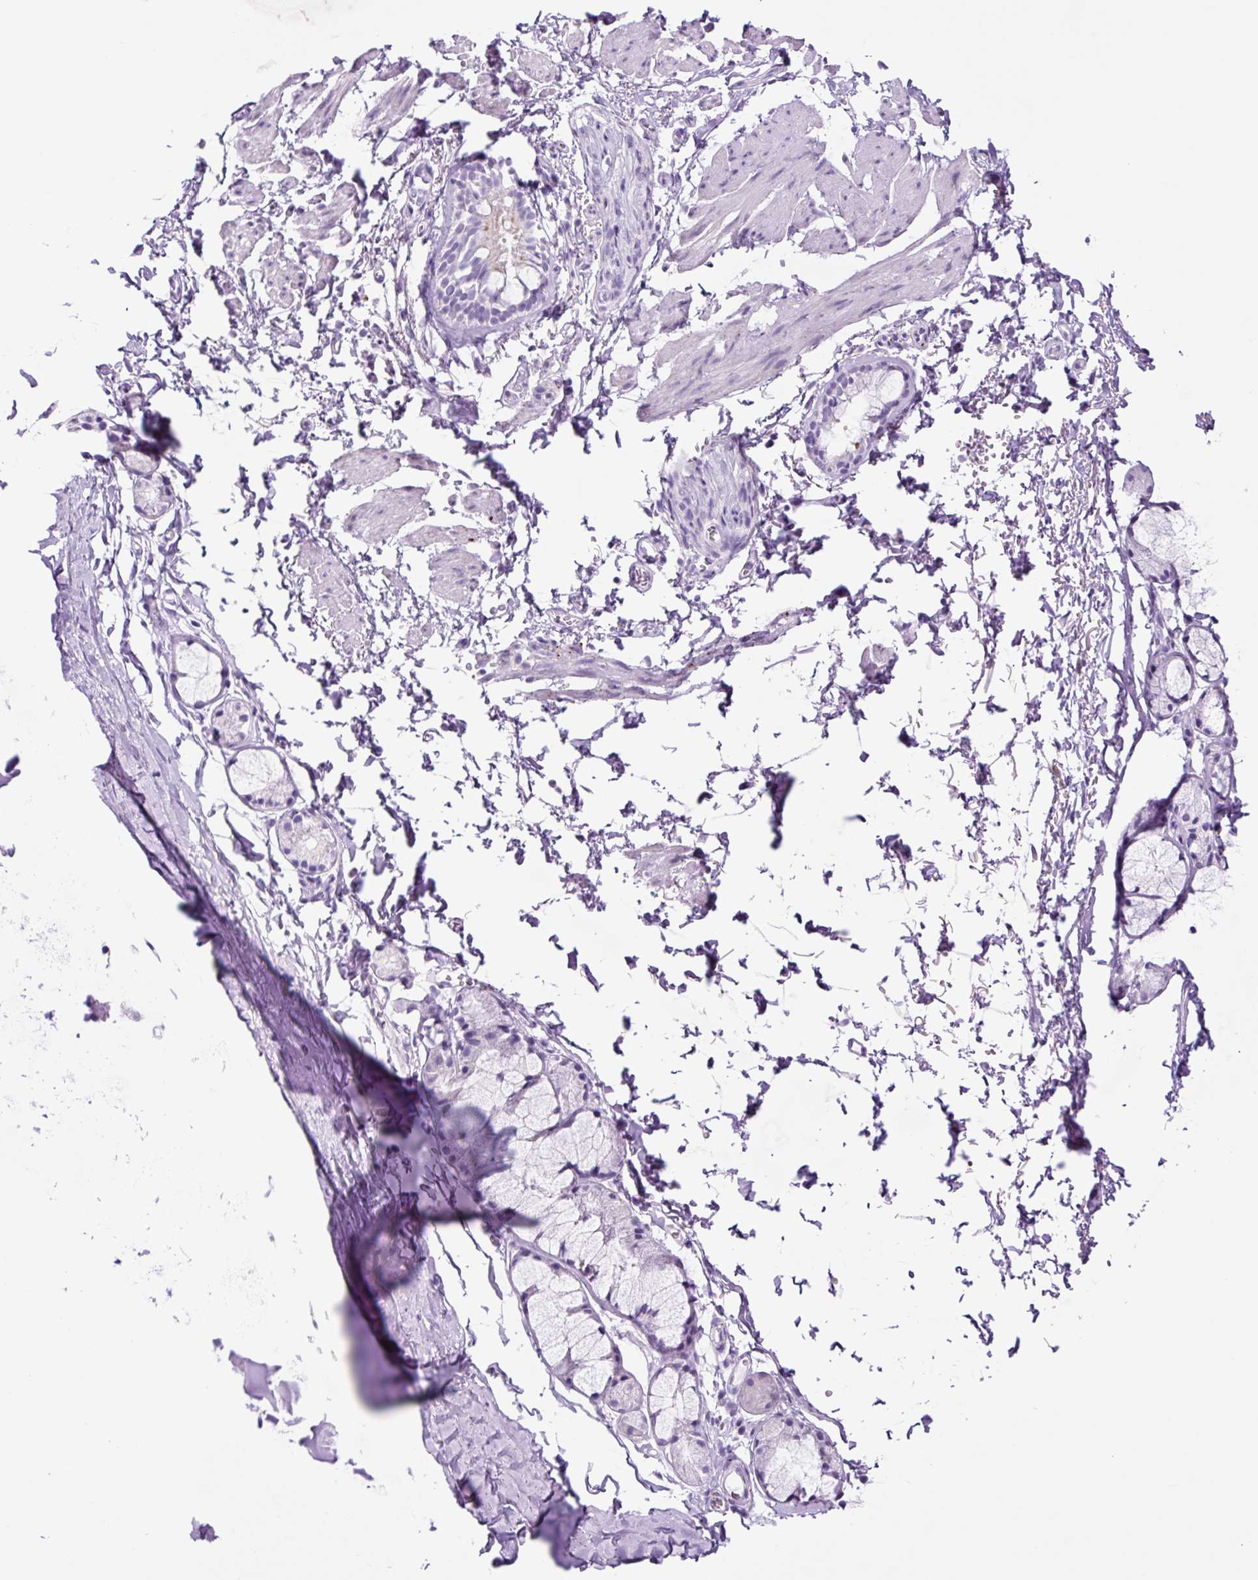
{"staining": {"intensity": "negative", "quantity": "none", "location": "none"}, "tissue": "soft tissue", "cell_type": "Chondrocytes", "image_type": "normal", "snomed": [{"axis": "morphology", "description": "Normal tissue, NOS"}, {"axis": "topography", "description": "Cartilage tissue"}, {"axis": "topography", "description": "Bronchus"}, {"axis": "topography", "description": "Peripheral nerve tissue"}], "caption": "A high-resolution histopathology image shows IHC staining of unremarkable soft tissue, which shows no significant expression in chondrocytes. The staining is performed using DAB brown chromogen with nuclei counter-stained in using hematoxylin.", "gene": "LCN10", "patient": {"sex": "female", "age": 59}}